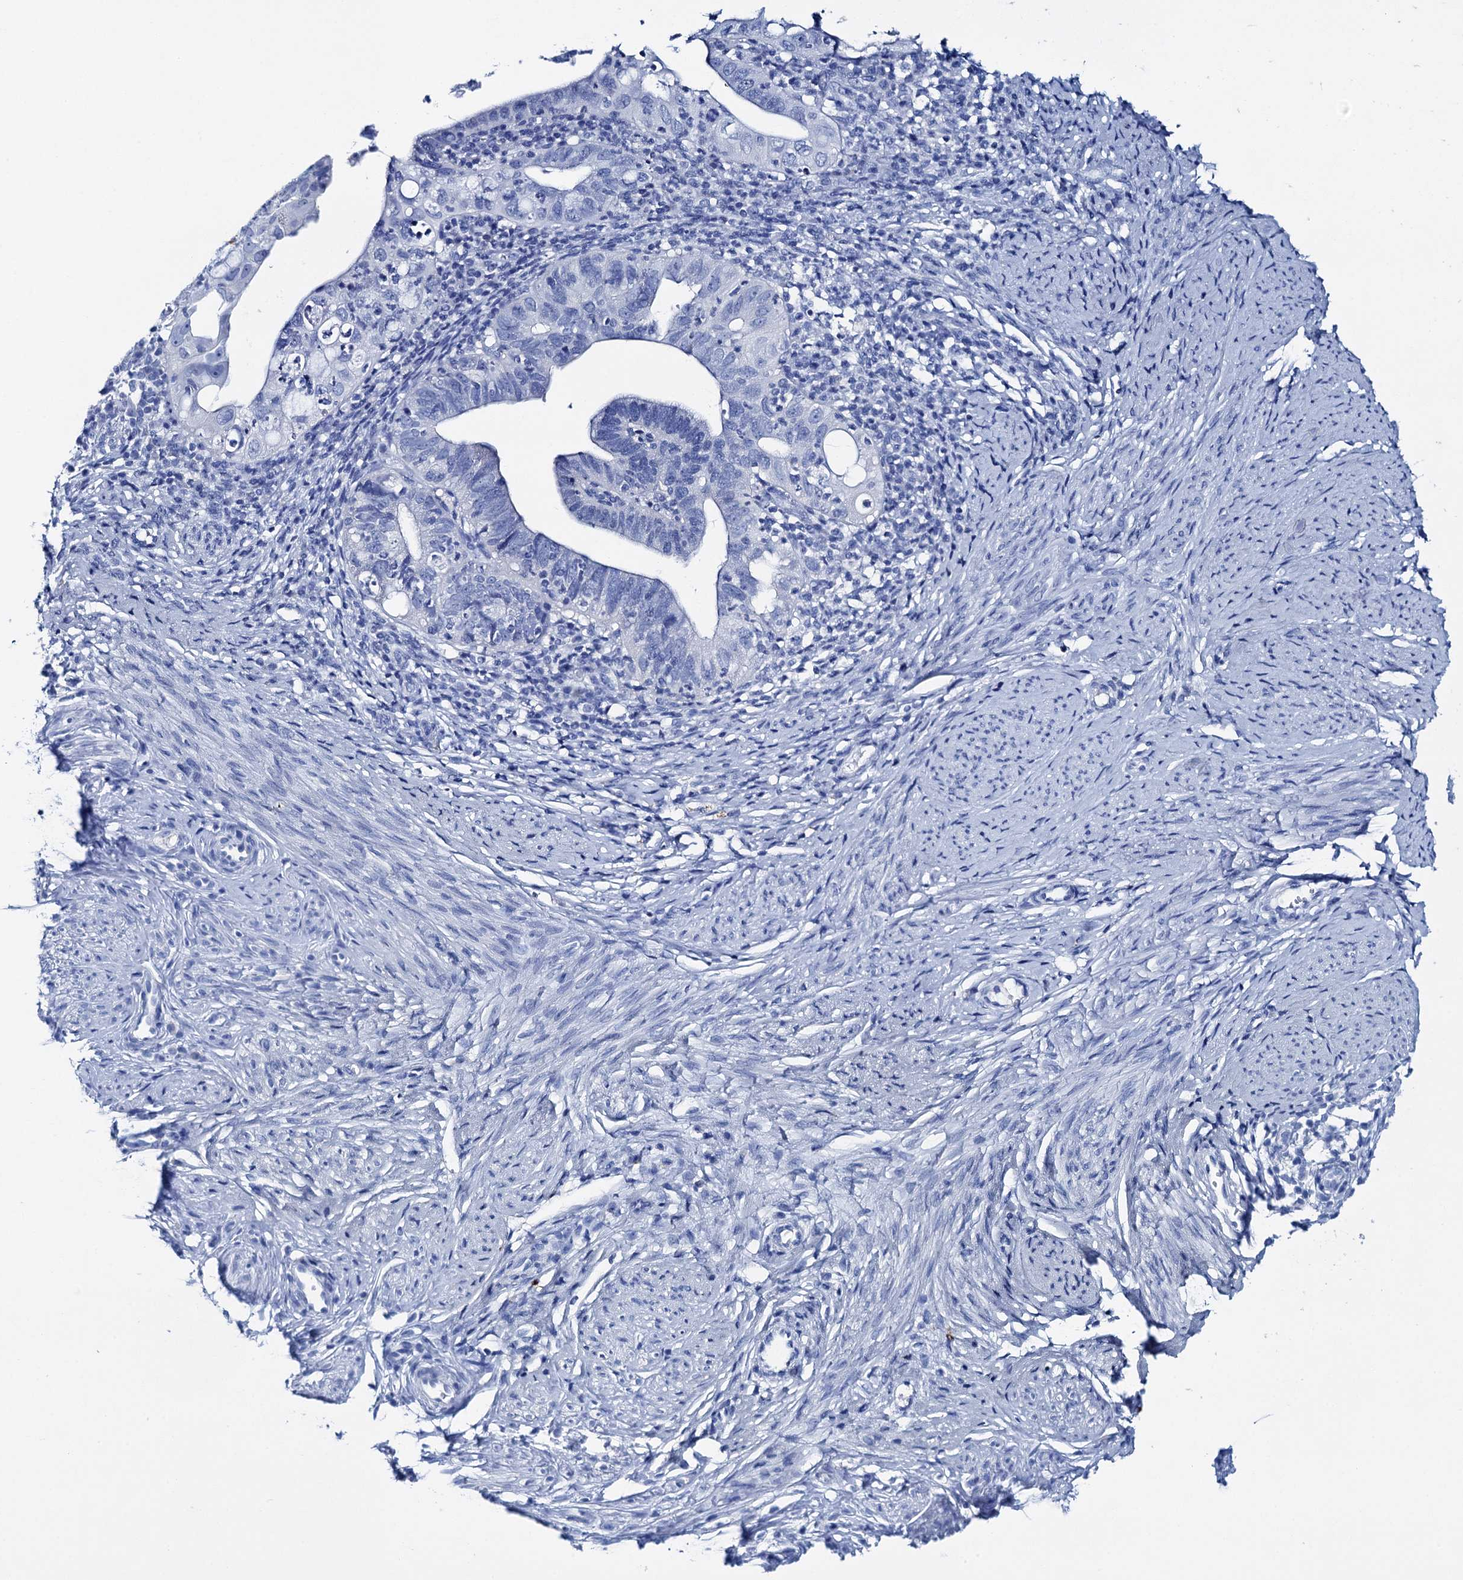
{"staining": {"intensity": "negative", "quantity": "none", "location": "none"}, "tissue": "cervical cancer", "cell_type": "Tumor cells", "image_type": "cancer", "snomed": [{"axis": "morphology", "description": "Adenocarcinoma, NOS"}, {"axis": "topography", "description": "Cervix"}], "caption": "Tumor cells show no significant protein staining in adenocarcinoma (cervical).", "gene": "BRINP1", "patient": {"sex": "female", "age": 36}}